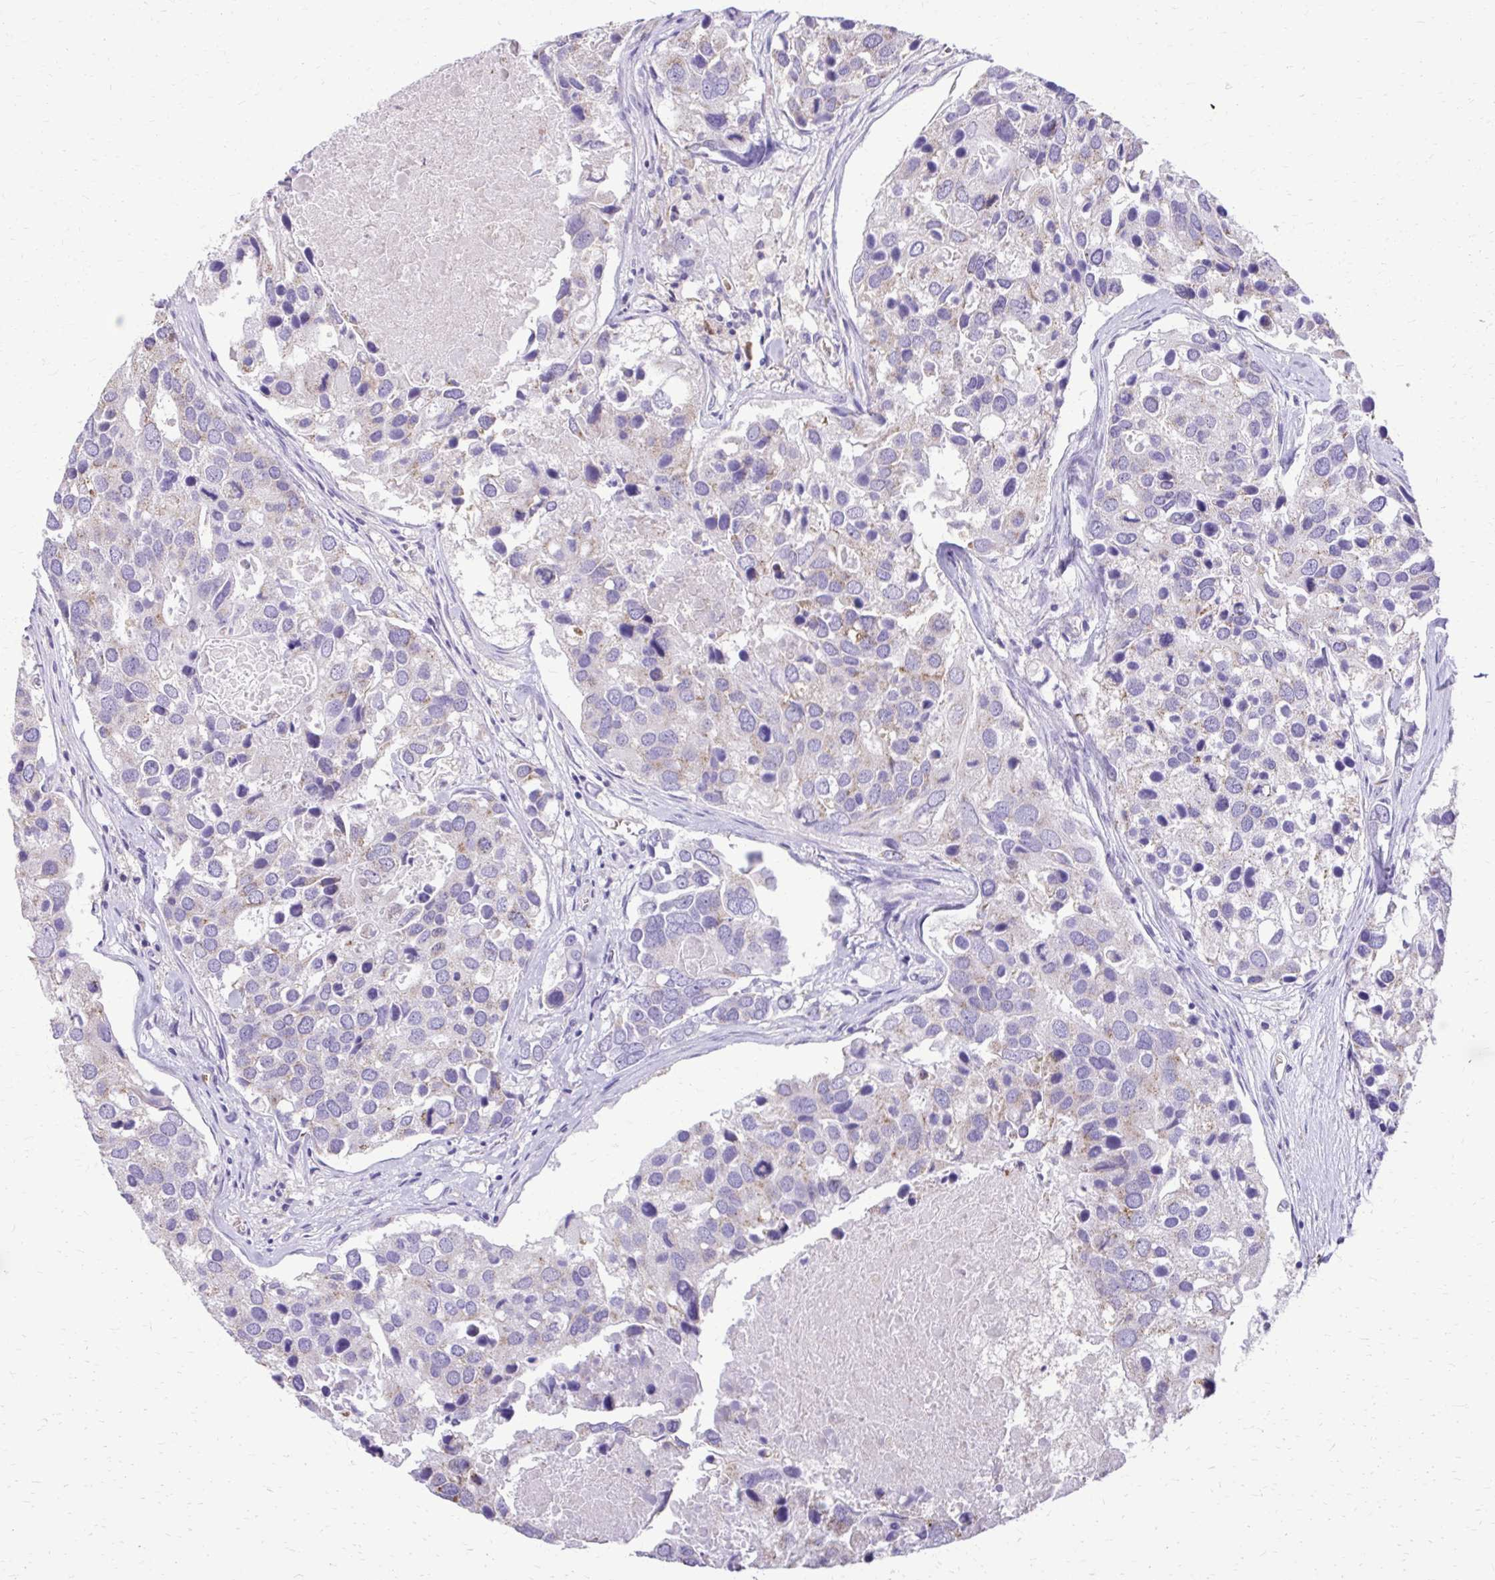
{"staining": {"intensity": "weak", "quantity": "<25%", "location": "cytoplasmic/membranous"}, "tissue": "breast cancer", "cell_type": "Tumor cells", "image_type": "cancer", "snomed": [{"axis": "morphology", "description": "Duct carcinoma"}, {"axis": "topography", "description": "Breast"}], "caption": "This image is of breast cancer (invasive ductal carcinoma) stained with immunohistochemistry (IHC) to label a protein in brown with the nuclei are counter-stained blue. There is no expression in tumor cells.", "gene": "CAT", "patient": {"sex": "female", "age": 83}}